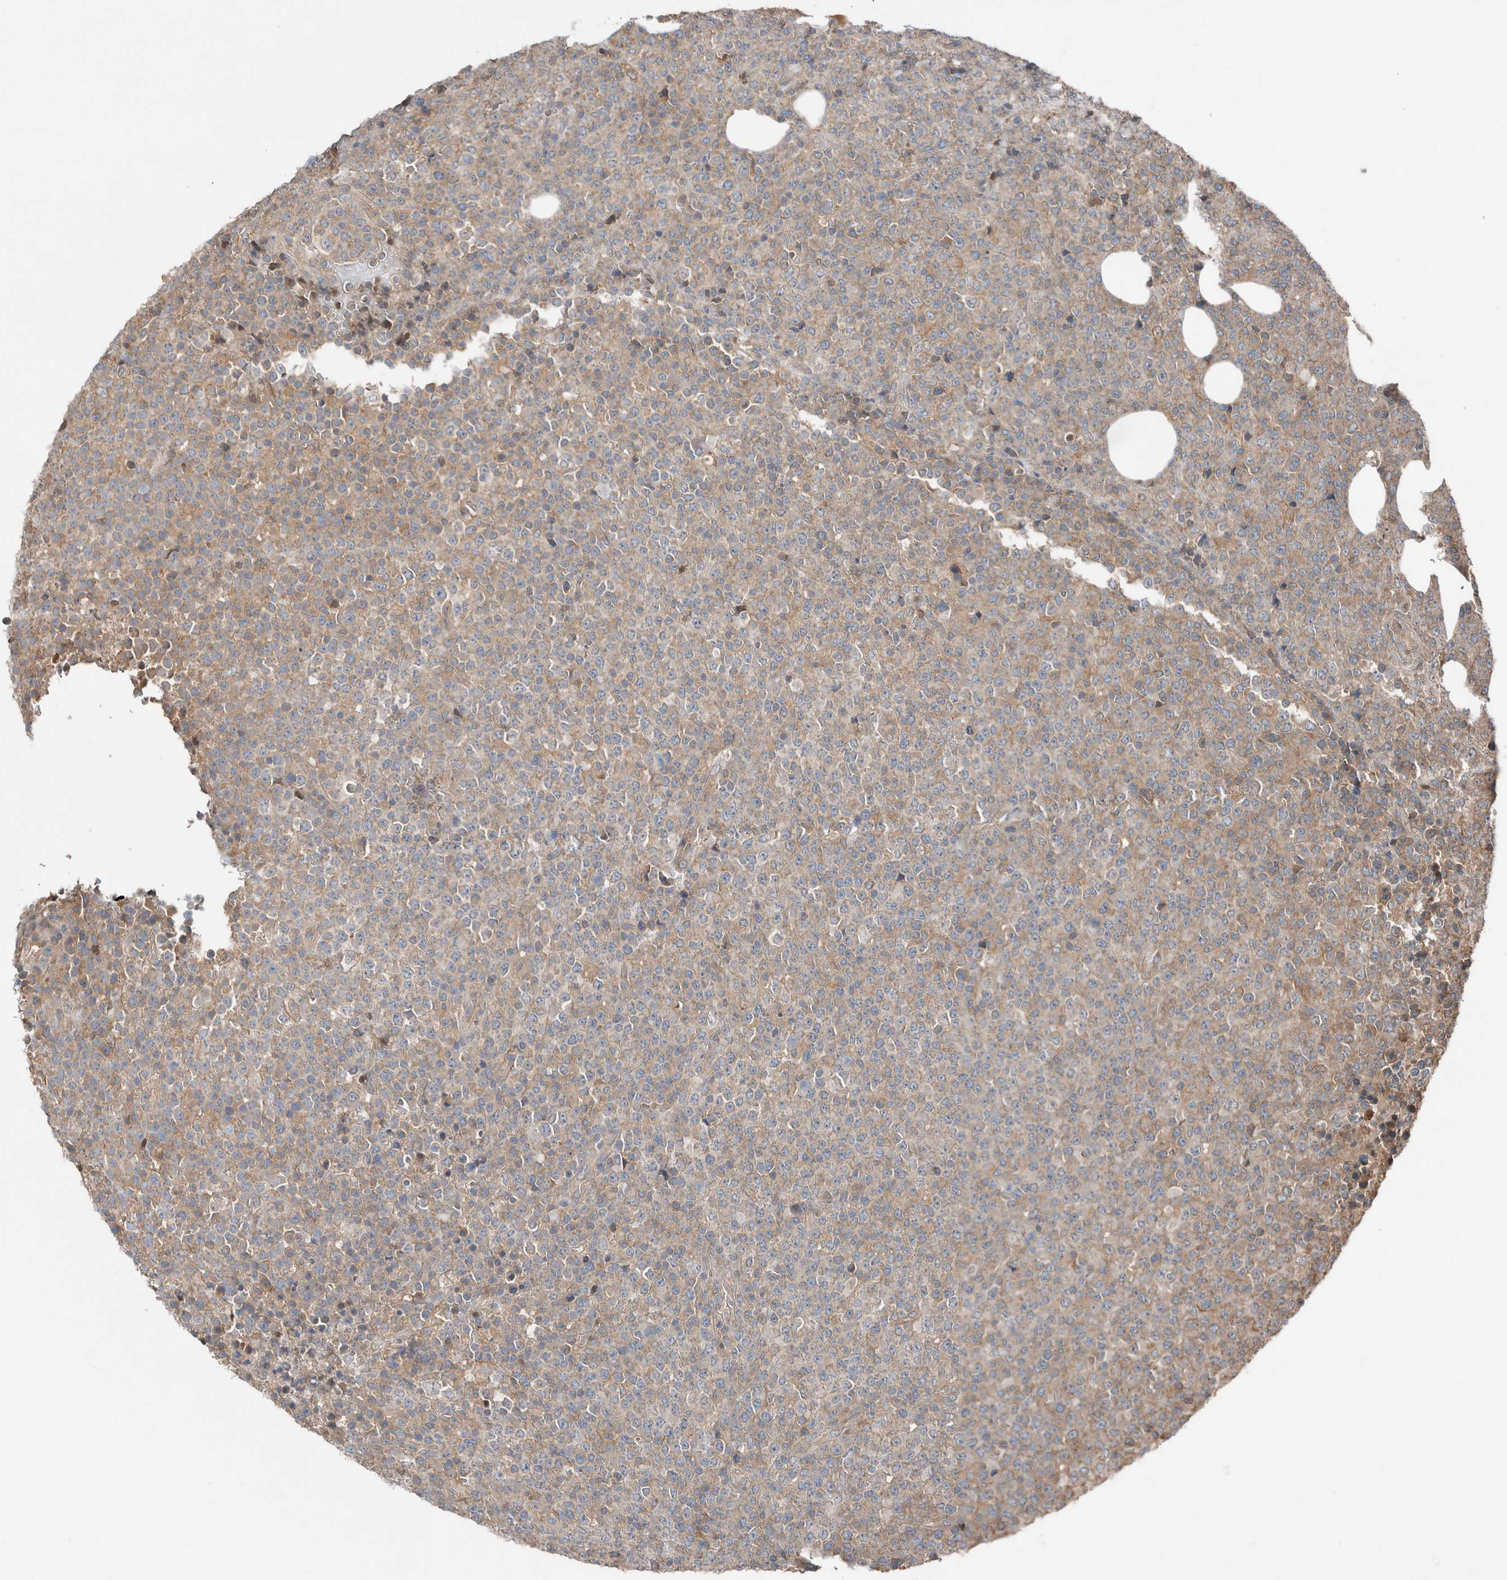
{"staining": {"intensity": "weak", "quantity": "25%-75%", "location": "cytoplasmic/membranous"}, "tissue": "lymphoma", "cell_type": "Tumor cells", "image_type": "cancer", "snomed": [{"axis": "morphology", "description": "Malignant lymphoma, non-Hodgkin's type, High grade"}, {"axis": "topography", "description": "Lymph node"}], "caption": "A high-resolution photomicrograph shows IHC staining of malignant lymphoma, non-Hodgkin's type (high-grade), which demonstrates weak cytoplasmic/membranous staining in about 25%-75% of tumor cells.", "gene": "KLK14", "patient": {"sex": "male", "age": 13}}